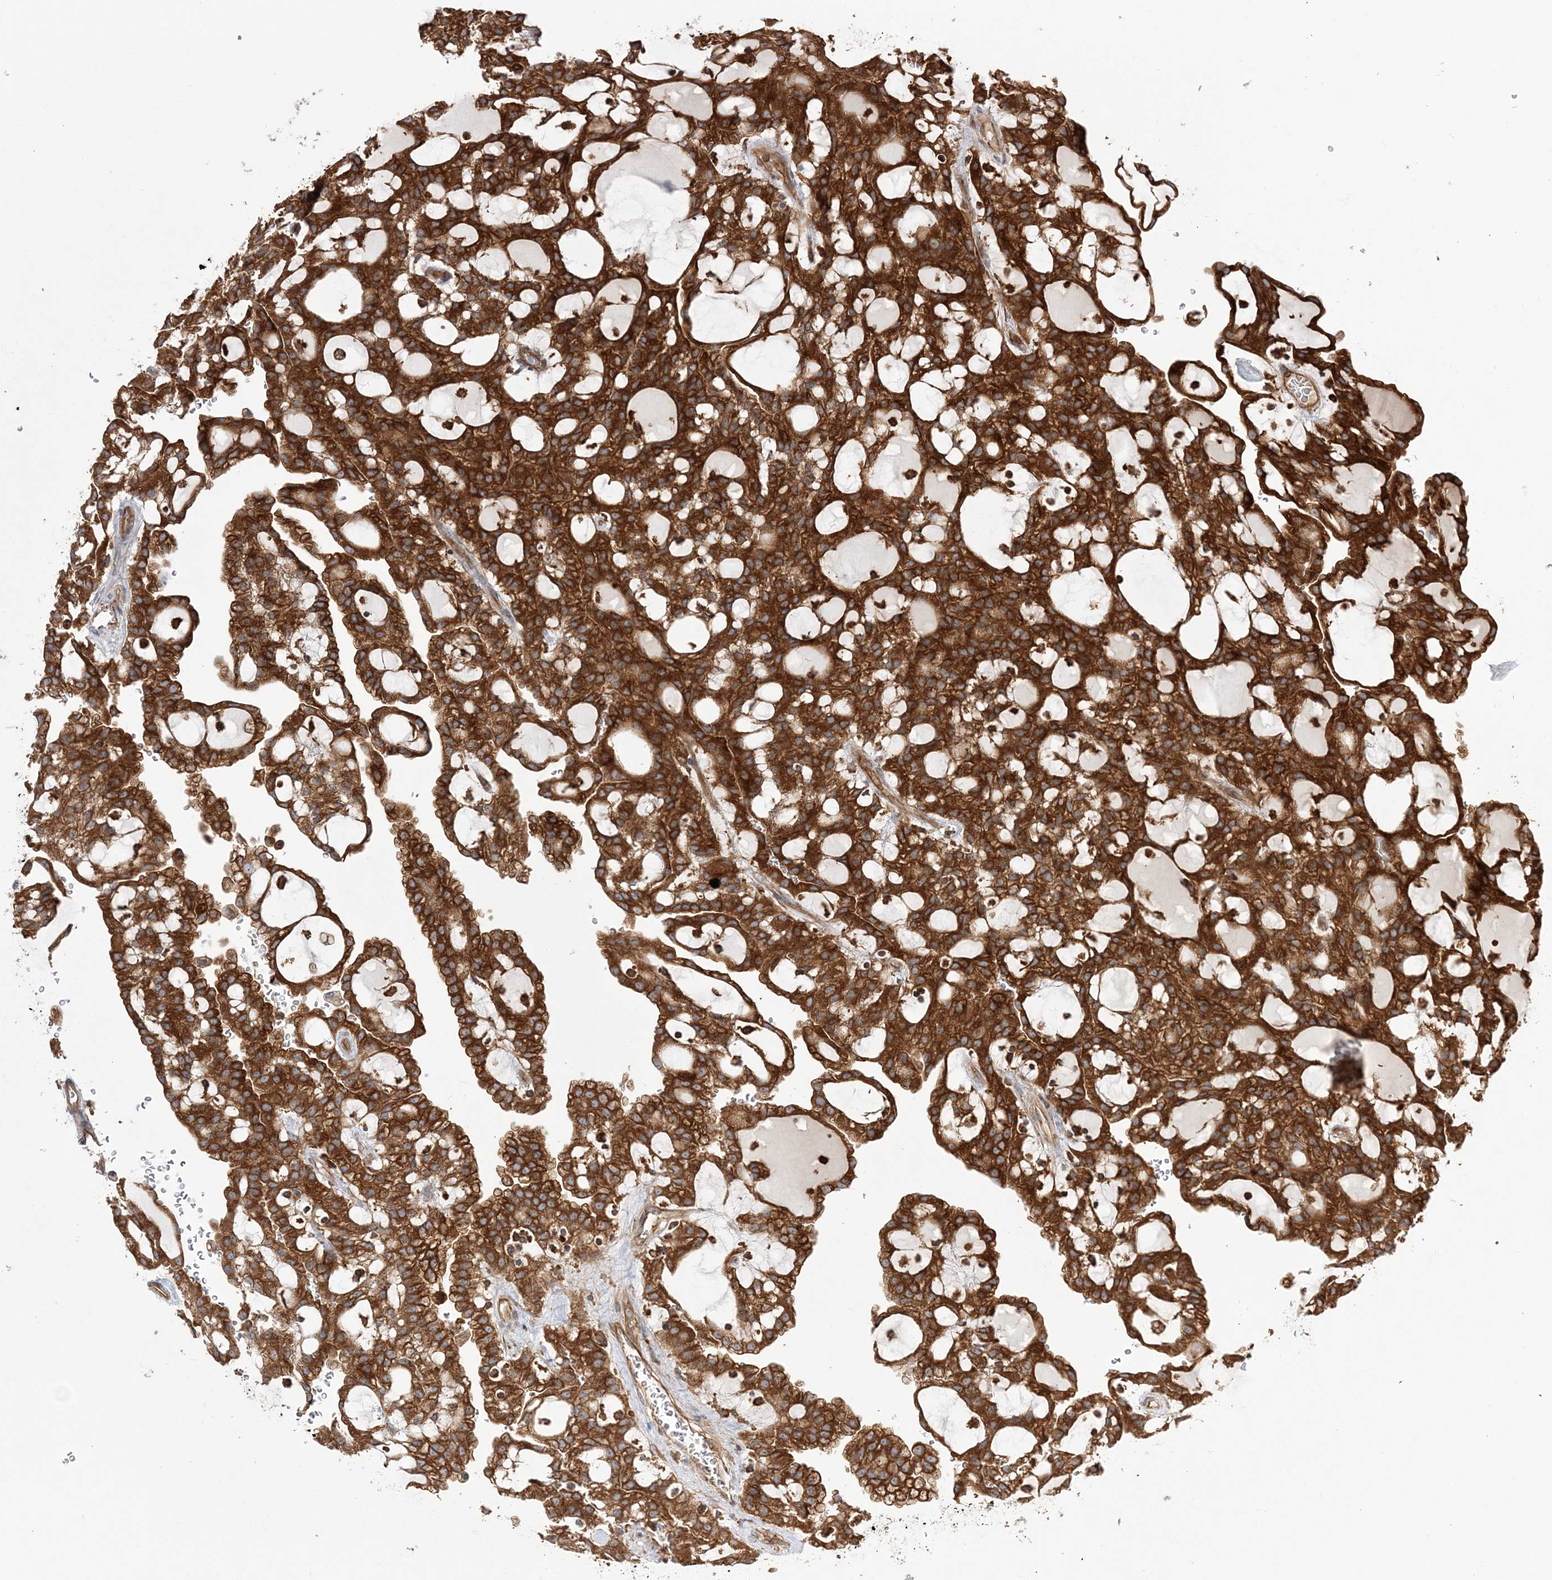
{"staining": {"intensity": "strong", "quantity": ">75%", "location": "cytoplasmic/membranous"}, "tissue": "renal cancer", "cell_type": "Tumor cells", "image_type": "cancer", "snomed": [{"axis": "morphology", "description": "Adenocarcinoma, NOS"}, {"axis": "topography", "description": "Kidney"}], "caption": "A photomicrograph of renal cancer stained for a protein reveals strong cytoplasmic/membranous brown staining in tumor cells.", "gene": "TBC1D5", "patient": {"sex": "male", "age": 63}}